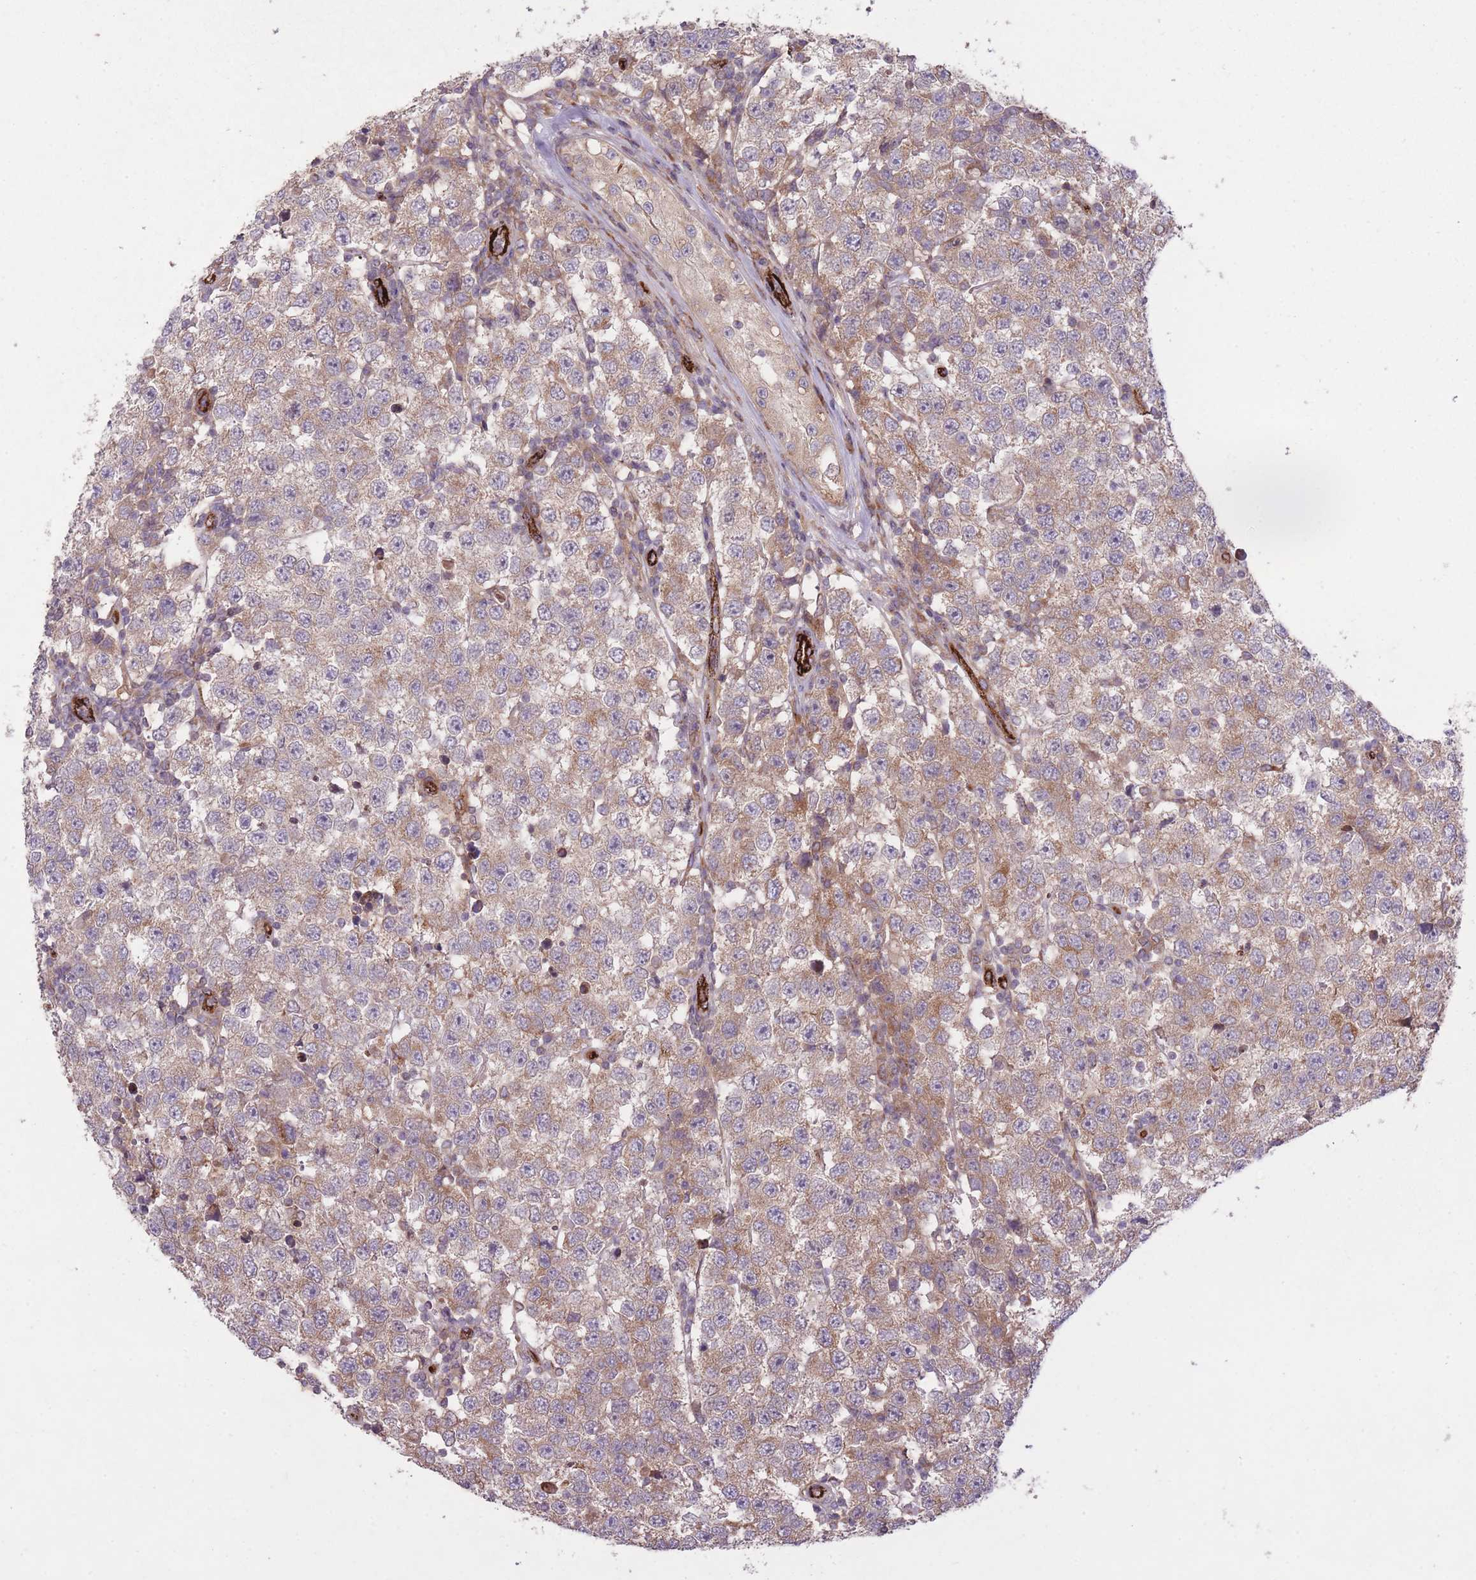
{"staining": {"intensity": "moderate", "quantity": ">75%", "location": "cytoplasmic/membranous"}, "tissue": "testis cancer", "cell_type": "Tumor cells", "image_type": "cancer", "snomed": [{"axis": "morphology", "description": "Seminoma, NOS"}, {"axis": "topography", "description": "Testis"}], "caption": "High-power microscopy captured an immunohistochemistry histopathology image of testis cancer, revealing moderate cytoplasmic/membranous positivity in approximately >75% of tumor cells. (Stains: DAB in brown, nuclei in blue, Microscopy: brightfield microscopy at high magnification).", "gene": "CISH", "patient": {"sex": "male", "age": 34}}